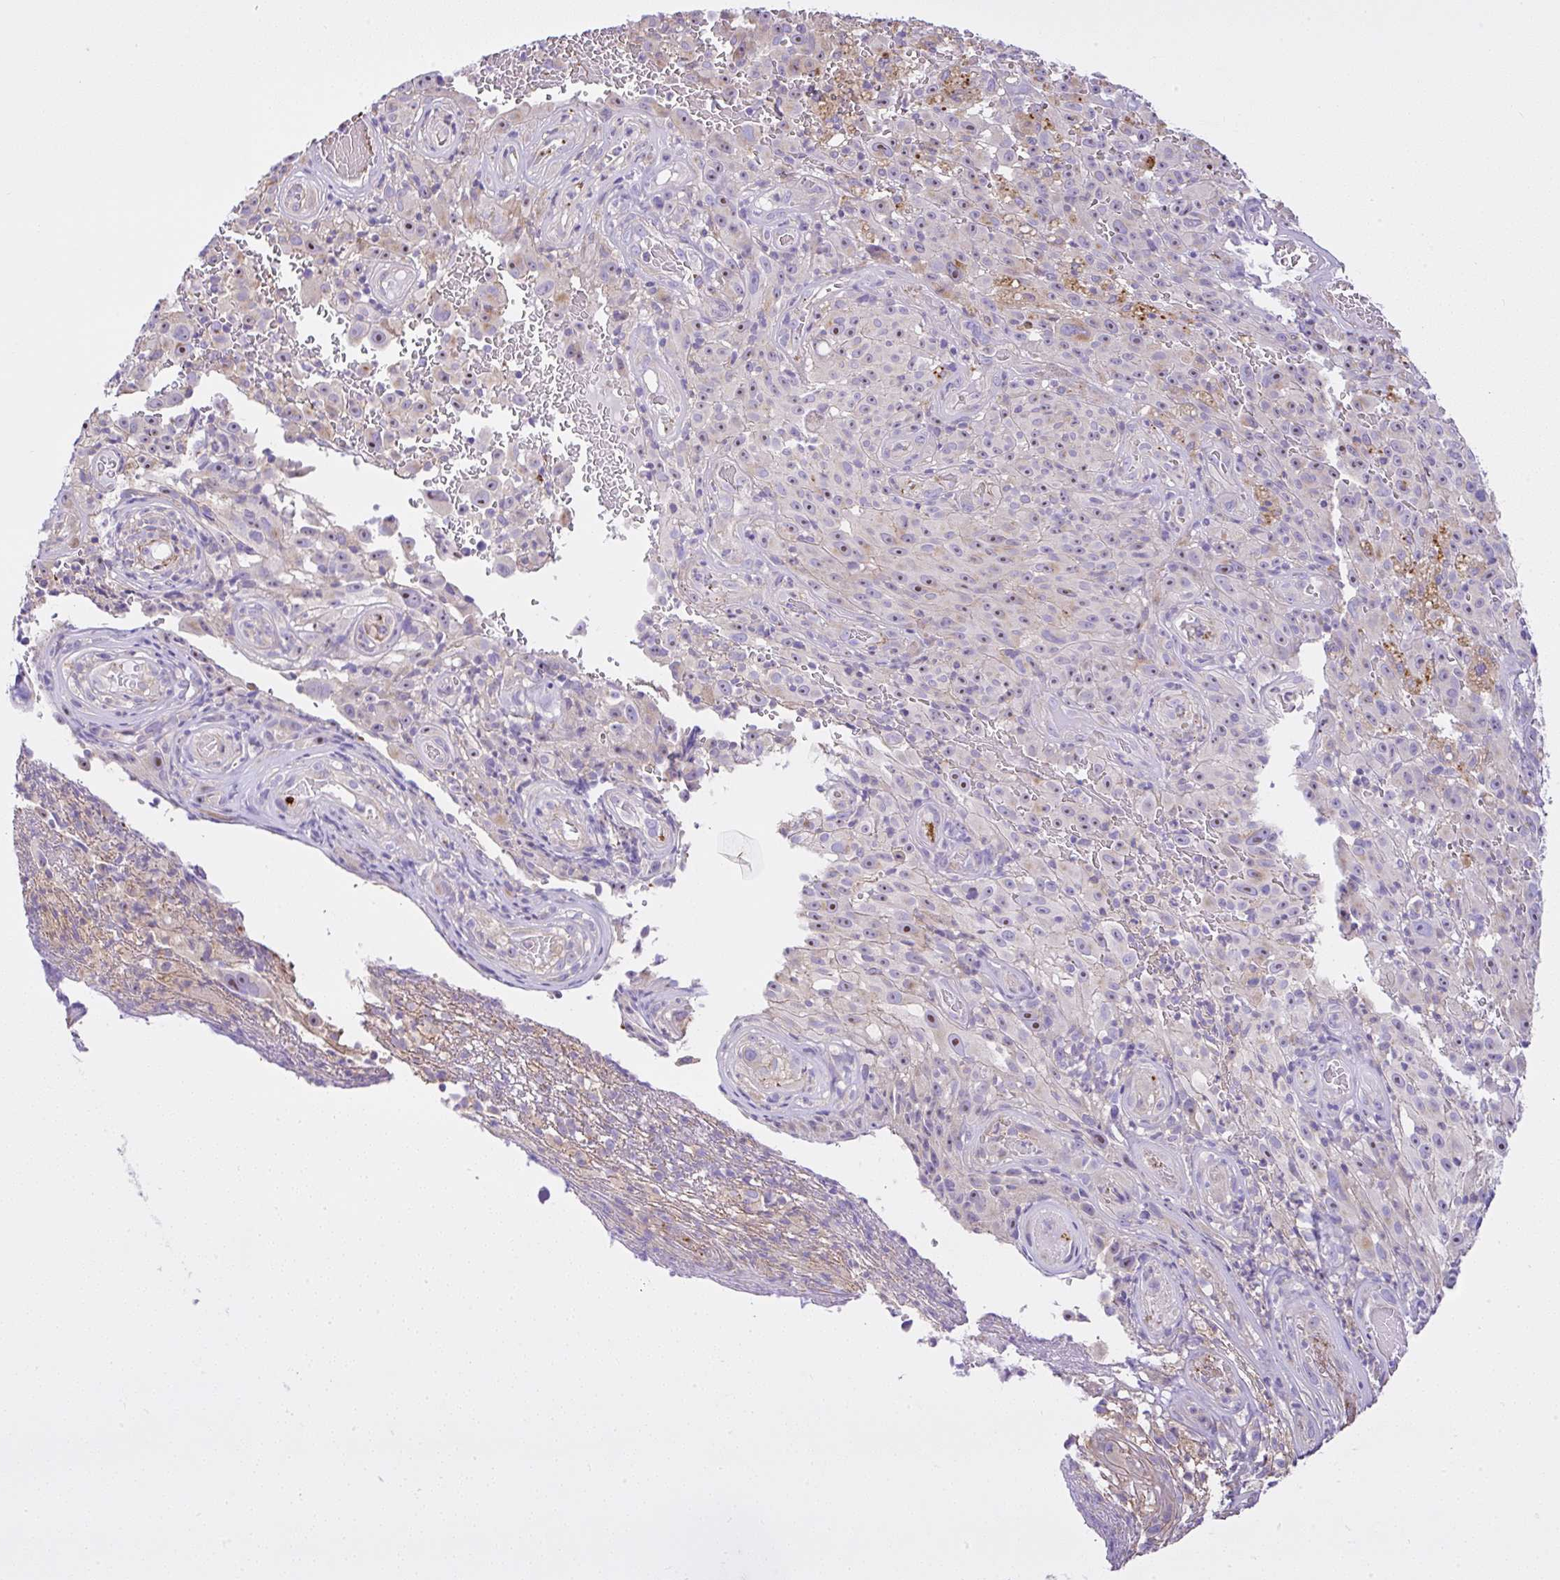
{"staining": {"intensity": "negative", "quantity": "none", "location": "none"}, "tissue": "melanoma", "cell_type": "Tumor cells", "image_type": "cancer", "snomed": [{"axis": "morphology", "description": "Malignant melanoma, NOS"}, {"axis": "topography", "description": "Skin"}], "caption": "Tumor cells show no significant expression in malignant melanoma.", "gene": "CCDC142", "patient": {"sex": "female", "age": 82}}